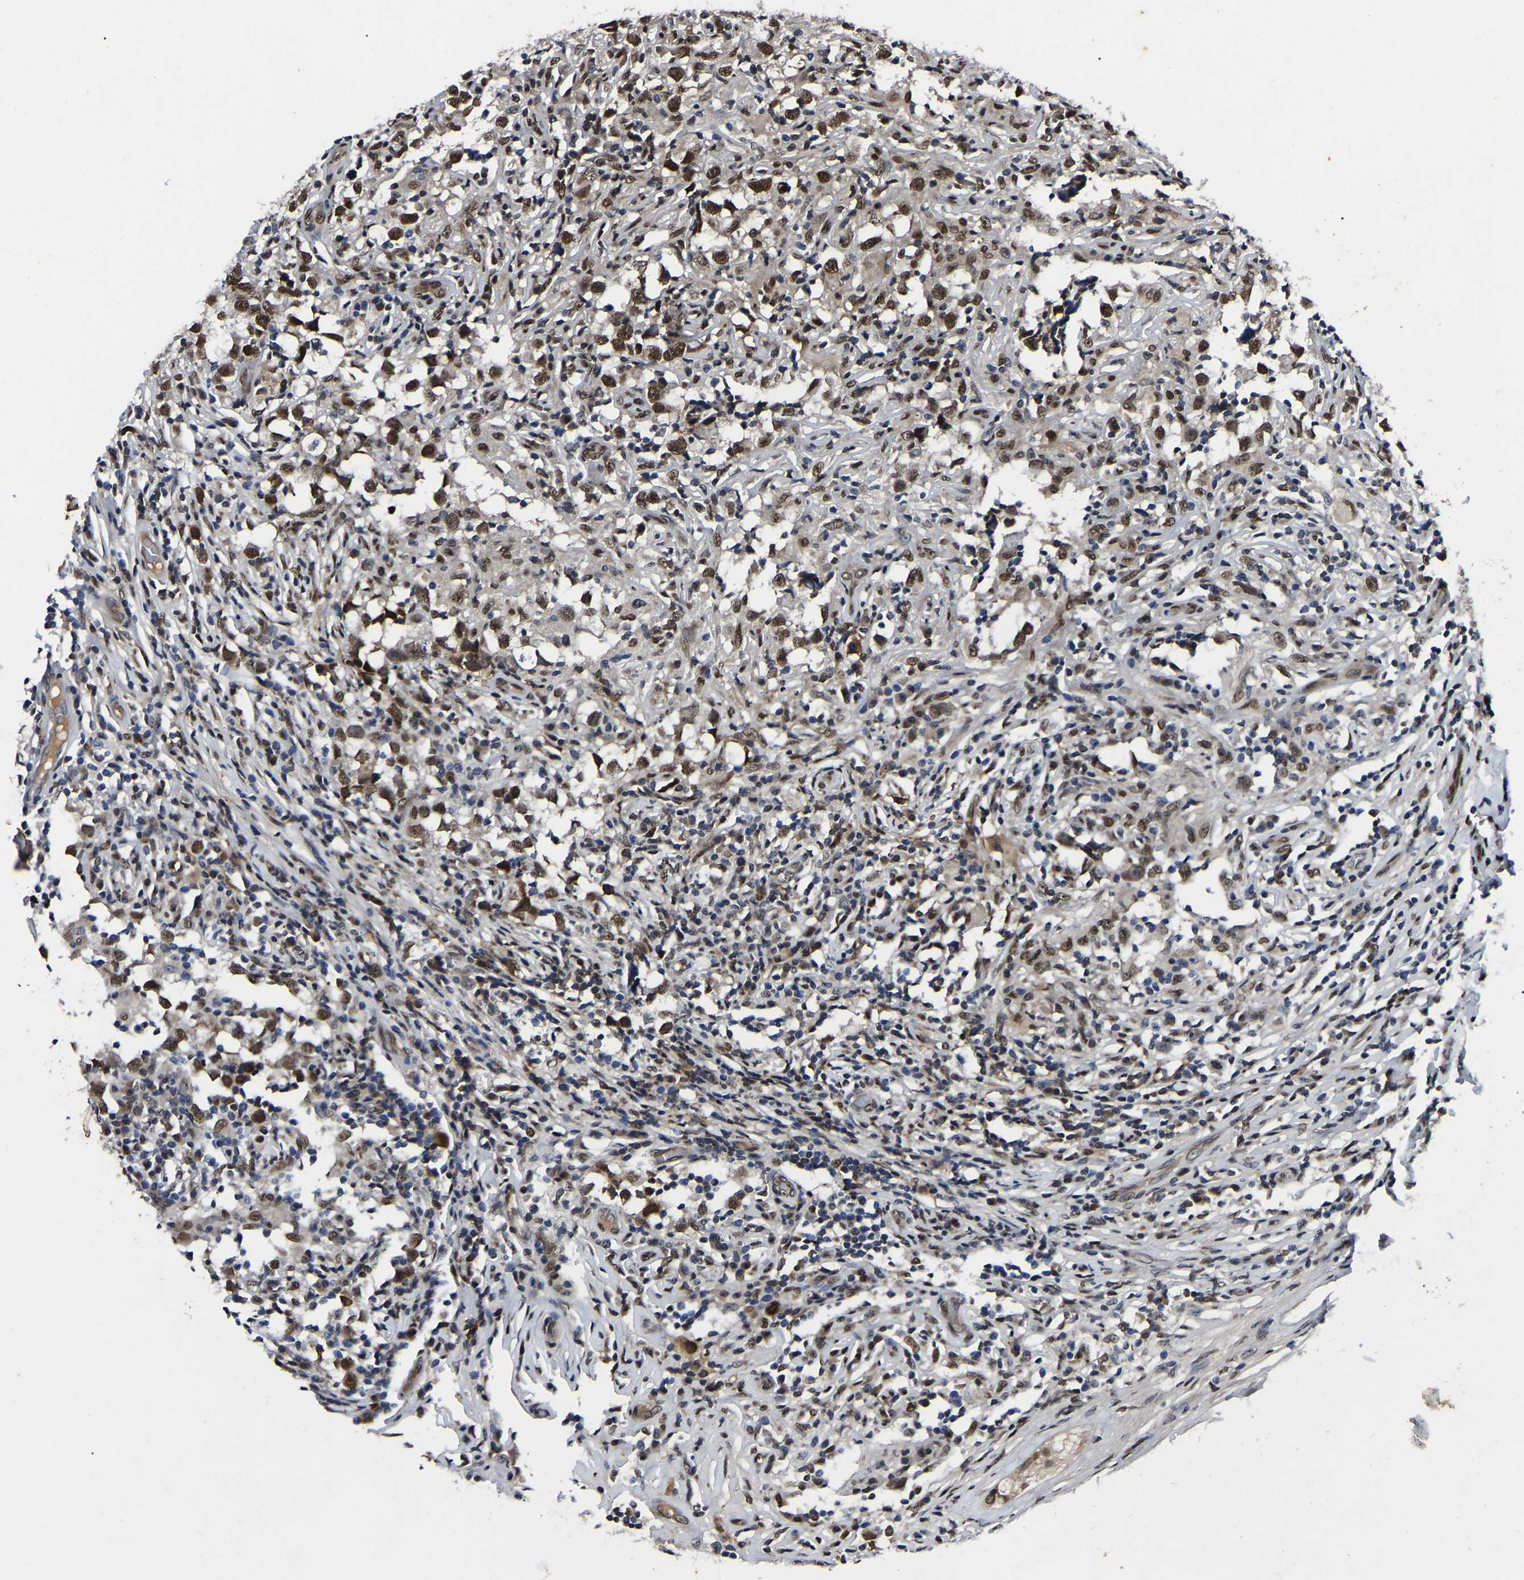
{"staining": {"intensity": "strong", "quantity": ">75%", "location": "nuclear"}, "tissue": "testis cancer", "cell_type": "Tumor cells", "image_type": "cancer", "snomed": [{"axis": "morphology", "description": "Carcinoma, Embryonal, NOS"}, {"axis": "topography", "description": "Testis"}], "caption": "About >75% of tumor cells in testis cancer (embryonal carcinoma) demonstrate strong nuclear protein positivity as visualized by brown immunohistochemical staining.", "gene": "TRIM35", "patient": {"sex": "male", "age": 21}}